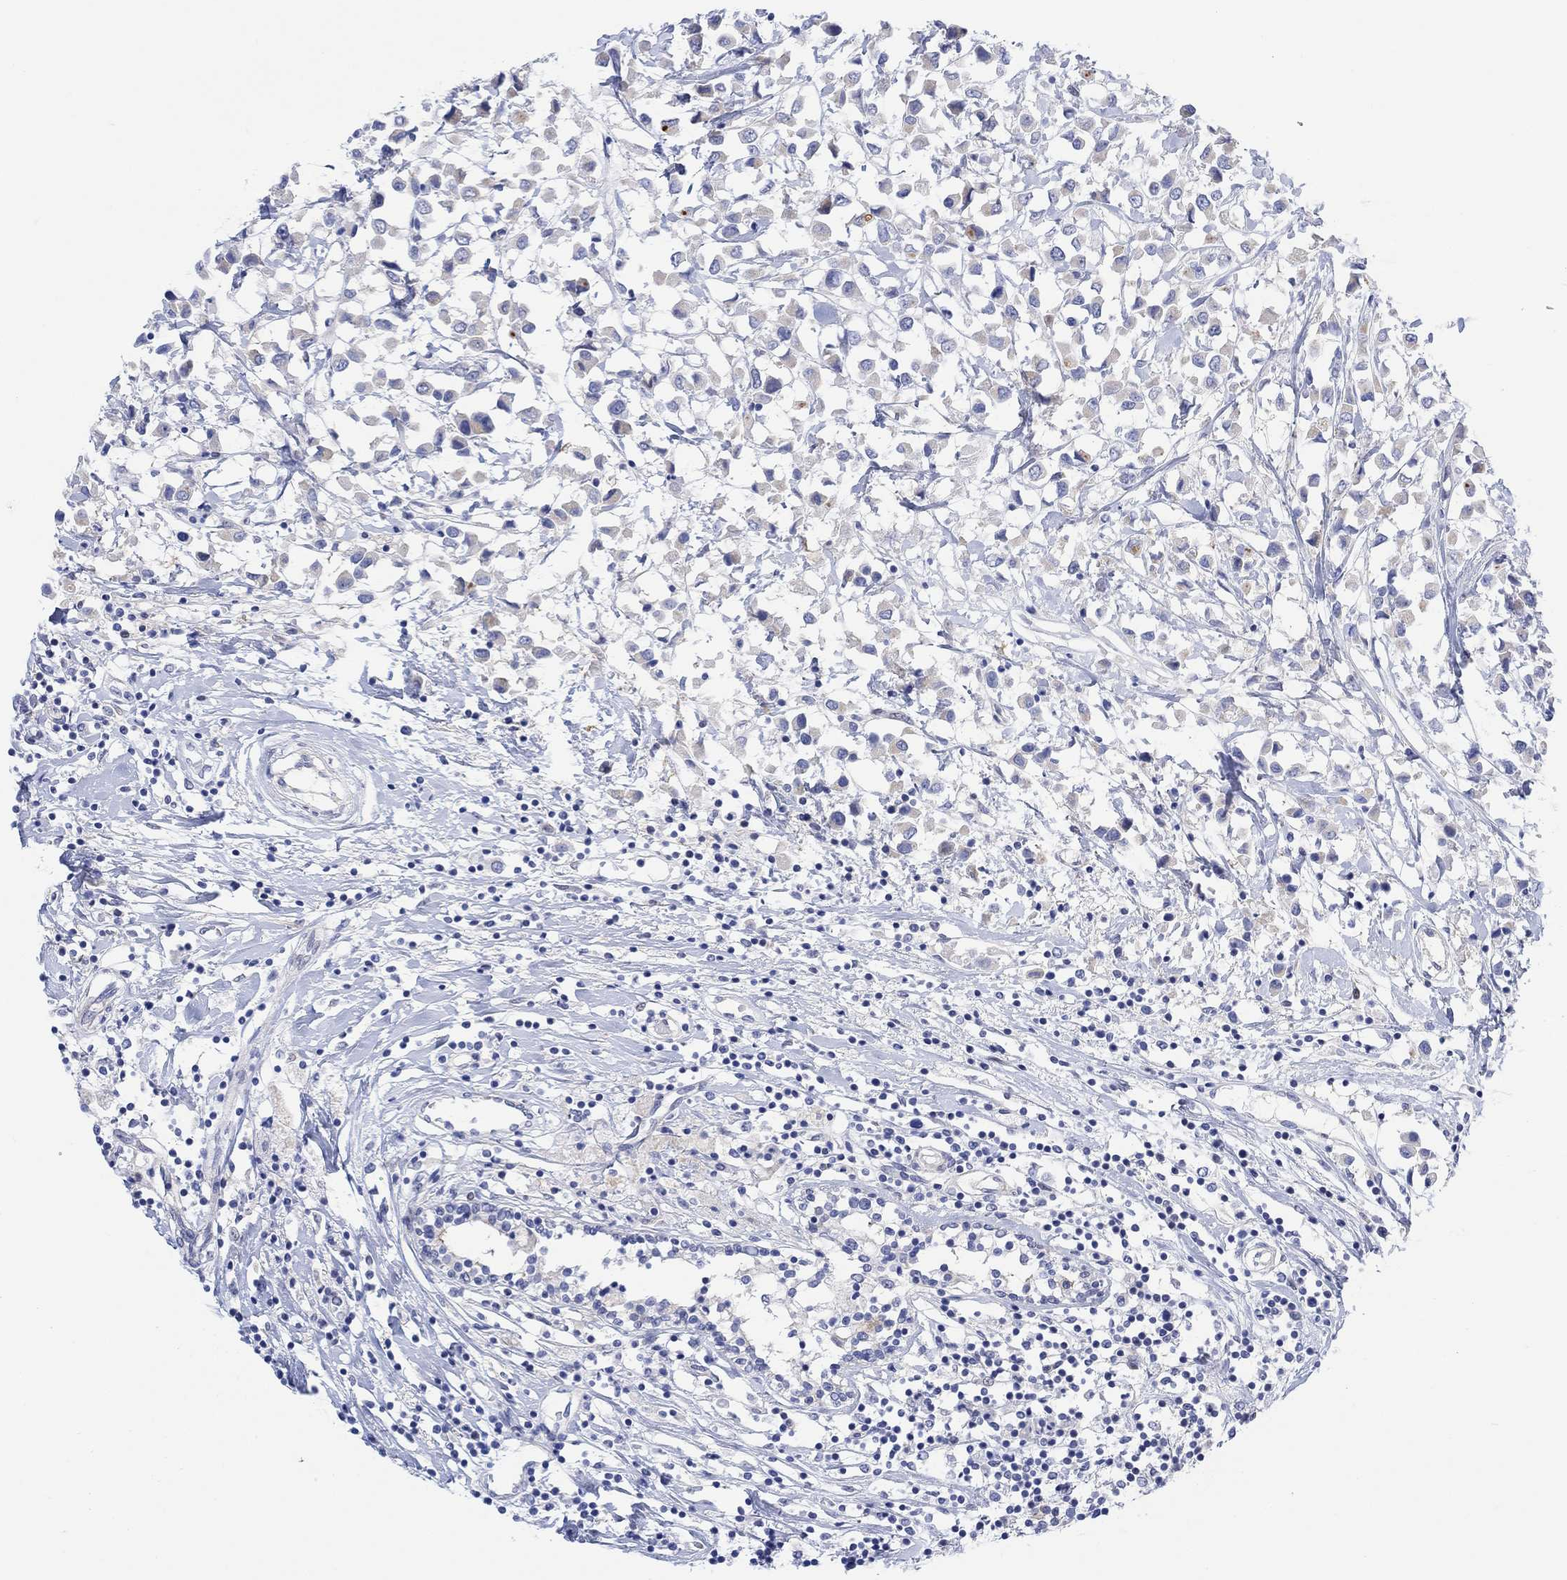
{"staining": {"intensity": "weak", "quantity": "<25%", "location": "cytoplasmic/membranous"}, "tissue": "breast cancer", "cell_type": "Tumor cells", "image_type": "cancer", "snomed": [{"axis": "morphology", "description": "Duct carcinoma"}, {"axis": "topography", "description": "Breast"}], "caption": "Intraductal carcinoma (breast) stained for a protein using immunohistochemistry exhibits no staining tumor cells.", "gene": "TLDC2", "patient": {"sex": "female", "age": 61}}